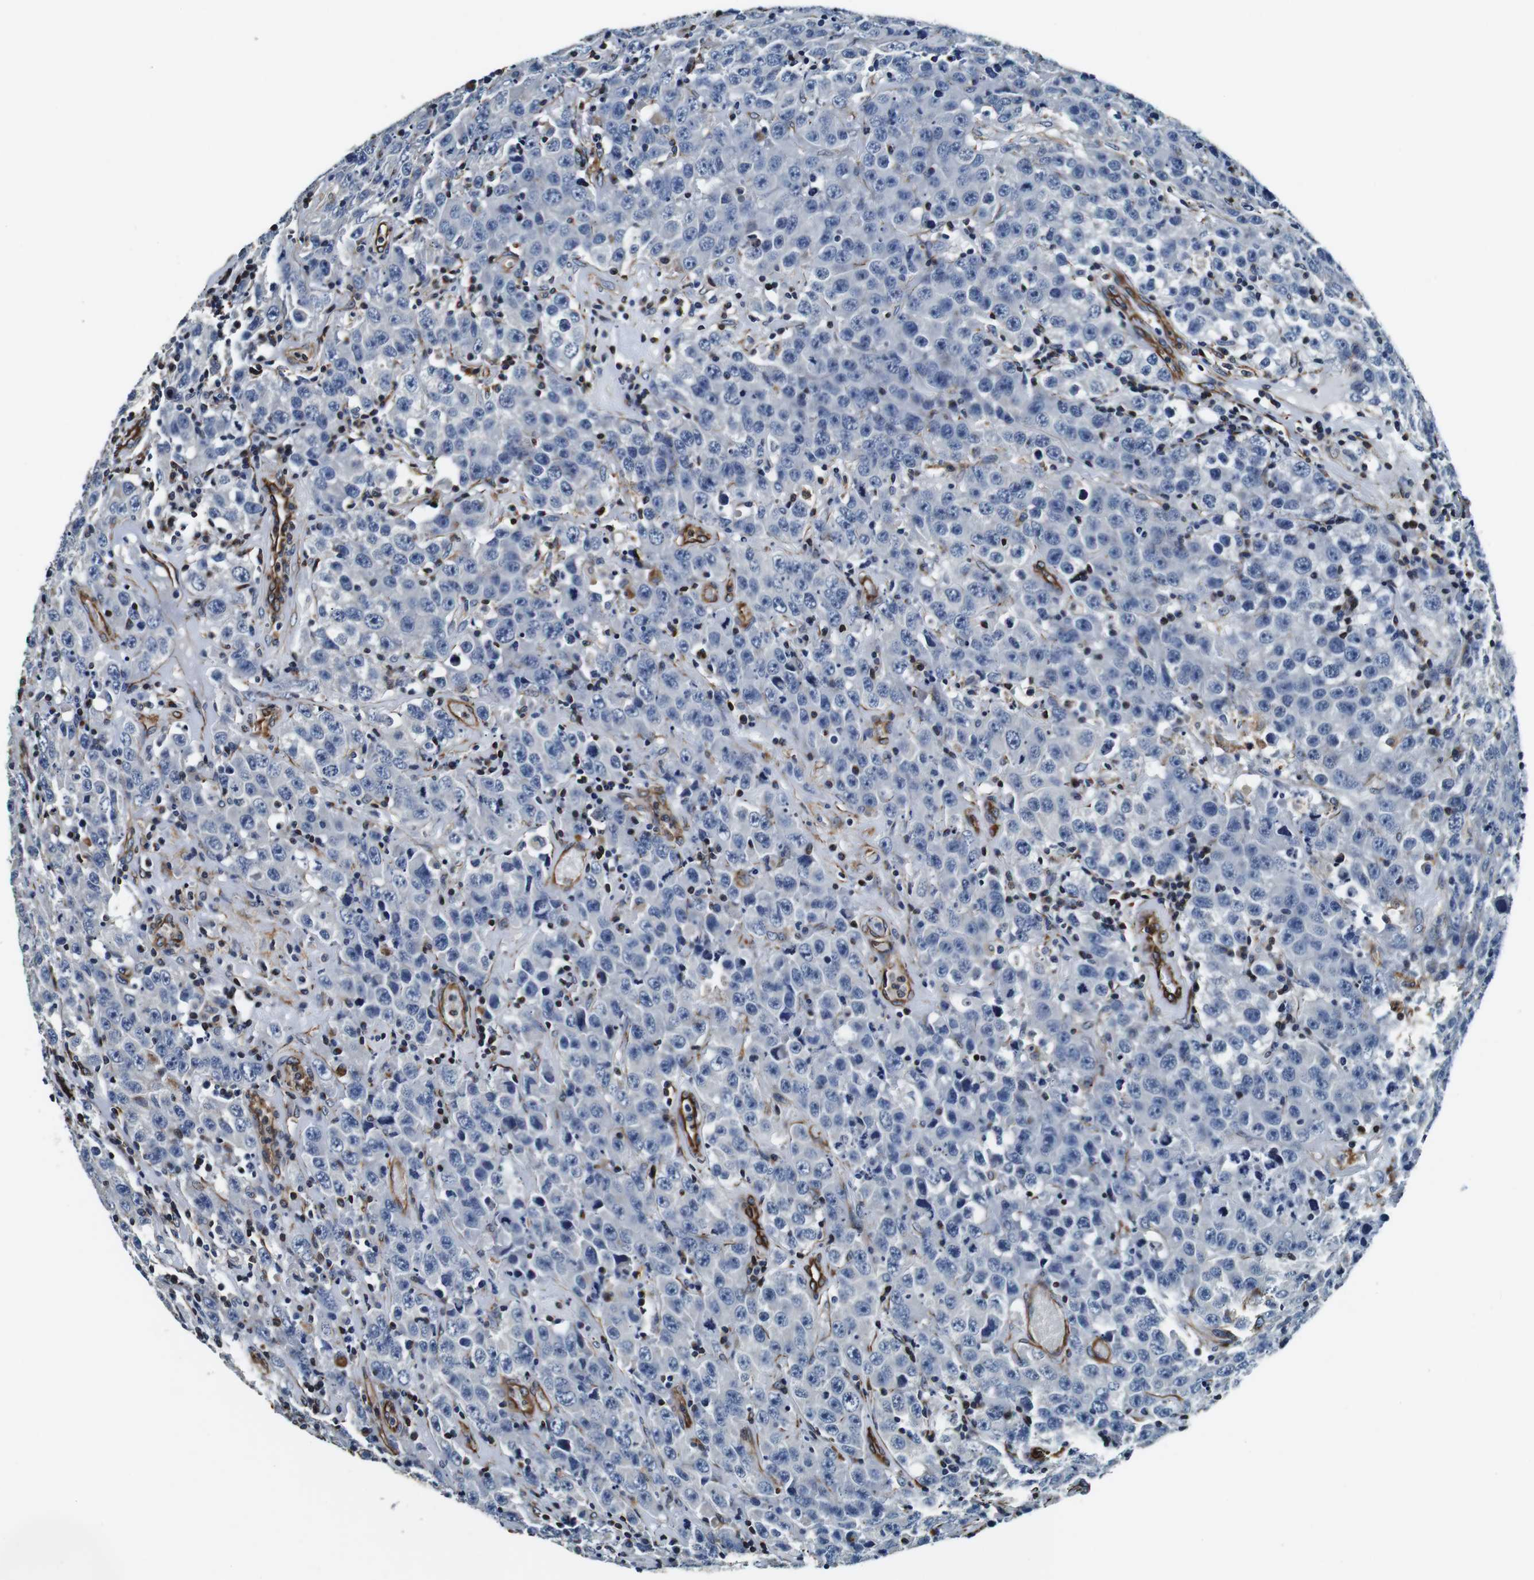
{"staining": {"intensity": "negative", "quantity": "none", "location": "none"}, "tissue": "testis cancer", "cell_type": "Tumor cells", "image_type": "cancer", "snomed": [{"axis": "morphology", "description": "Seminoma, NOS"}, {"axis": "topography", "description": "Testis"}], "caption": "Testis cancer was stained to show a protein in brown. There is no significant positivity in tumor cells.", "gene": "GJE1", "patient": {"sex": "male", "age": 52}}